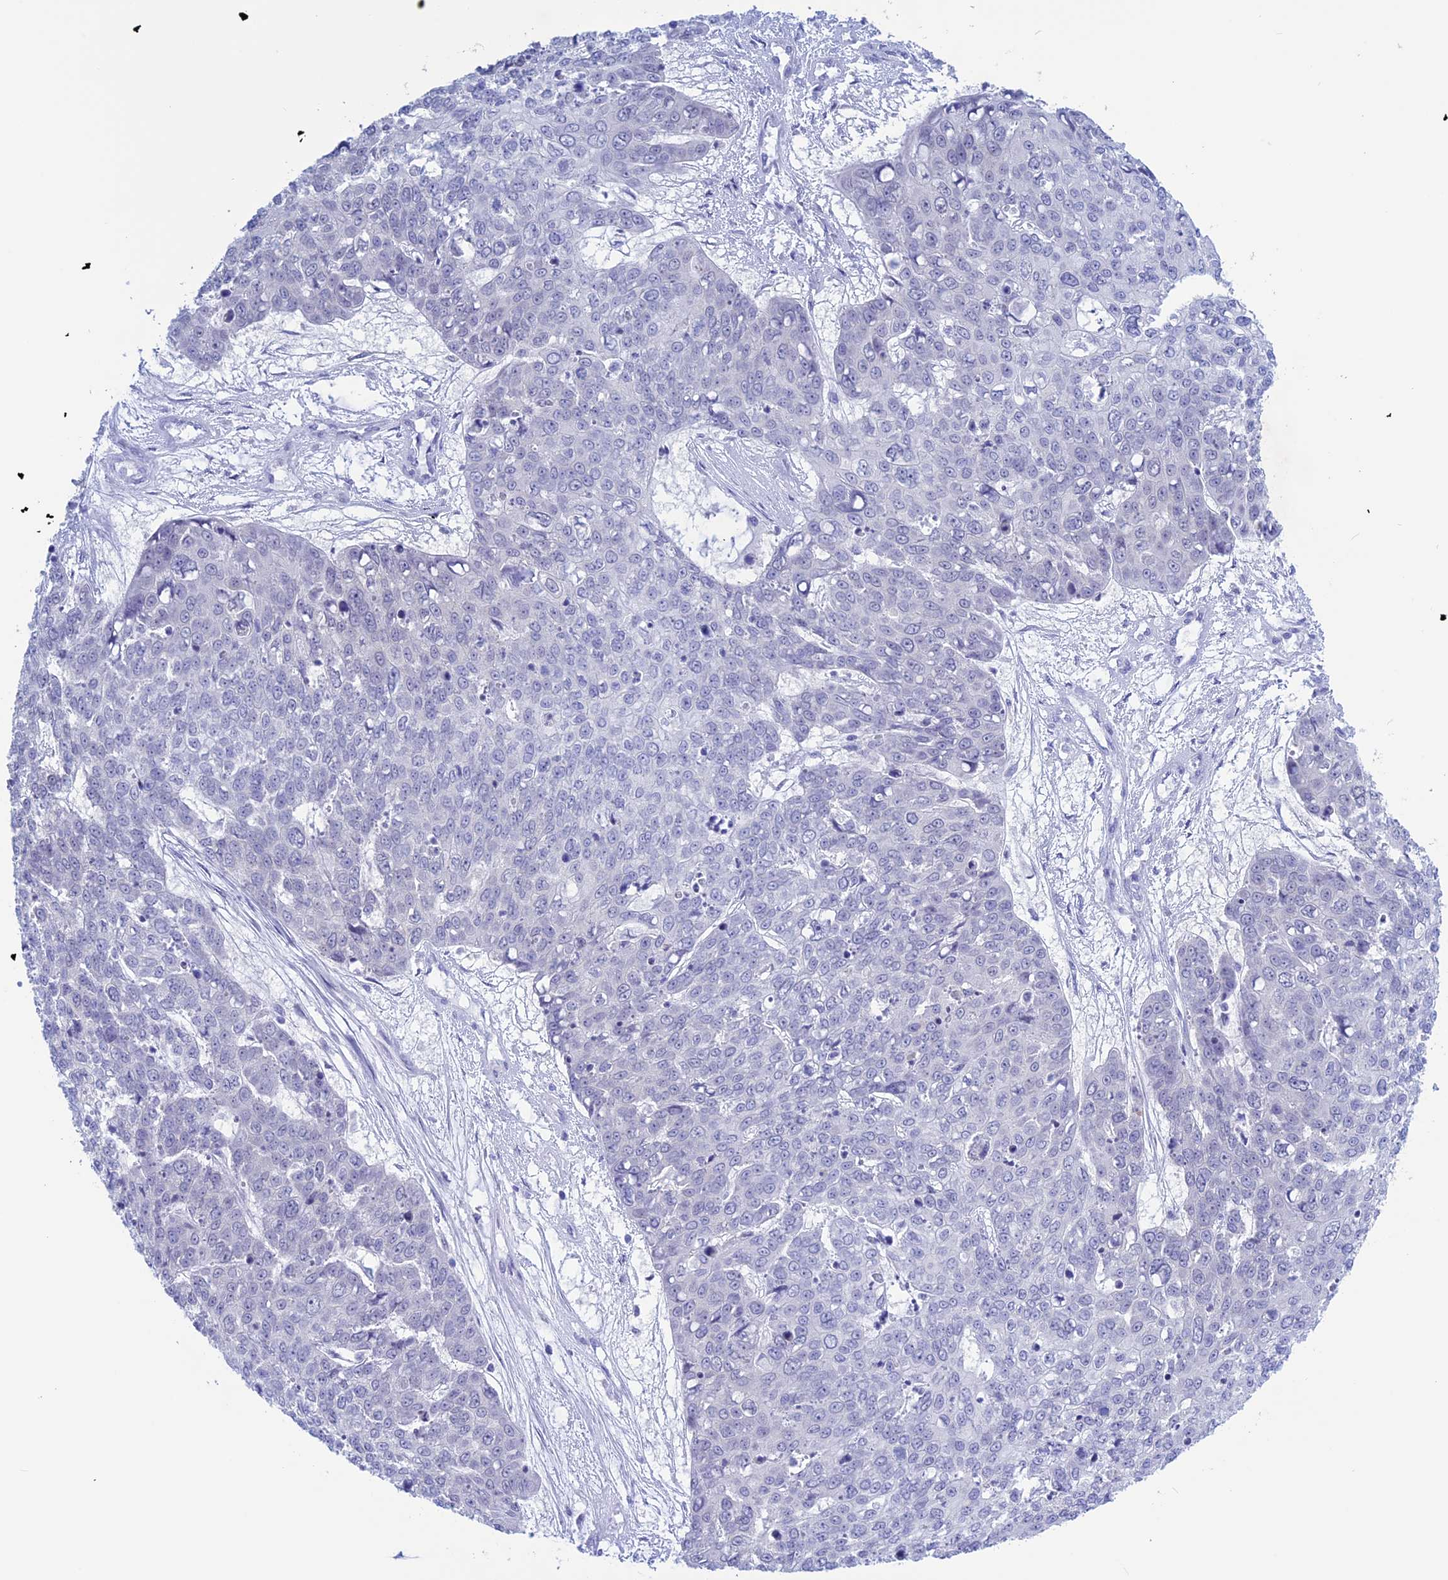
{"staining": {"intensity": "negative", "quantity": "none", "location": "none"}, "tissue": "skin cancer", "cell_type": "Tumor cells", "image_type": "cancer", "snomed": [{"axis": "morphology", "description": "Squamous cell carcinoma, NOS"}, {"axis": "topography", "description": "Skin"}], "caption": "Immunohistochemistry histopathology image of neoplastic tissue: squamous cell carcinoma (skin) stained with DAB (3,3'-diaminobenzidine) reveals no significant protein expression in tumor cells.", "gene": "LHFPL2", "patient": {"sex": "male", "age": 71}}